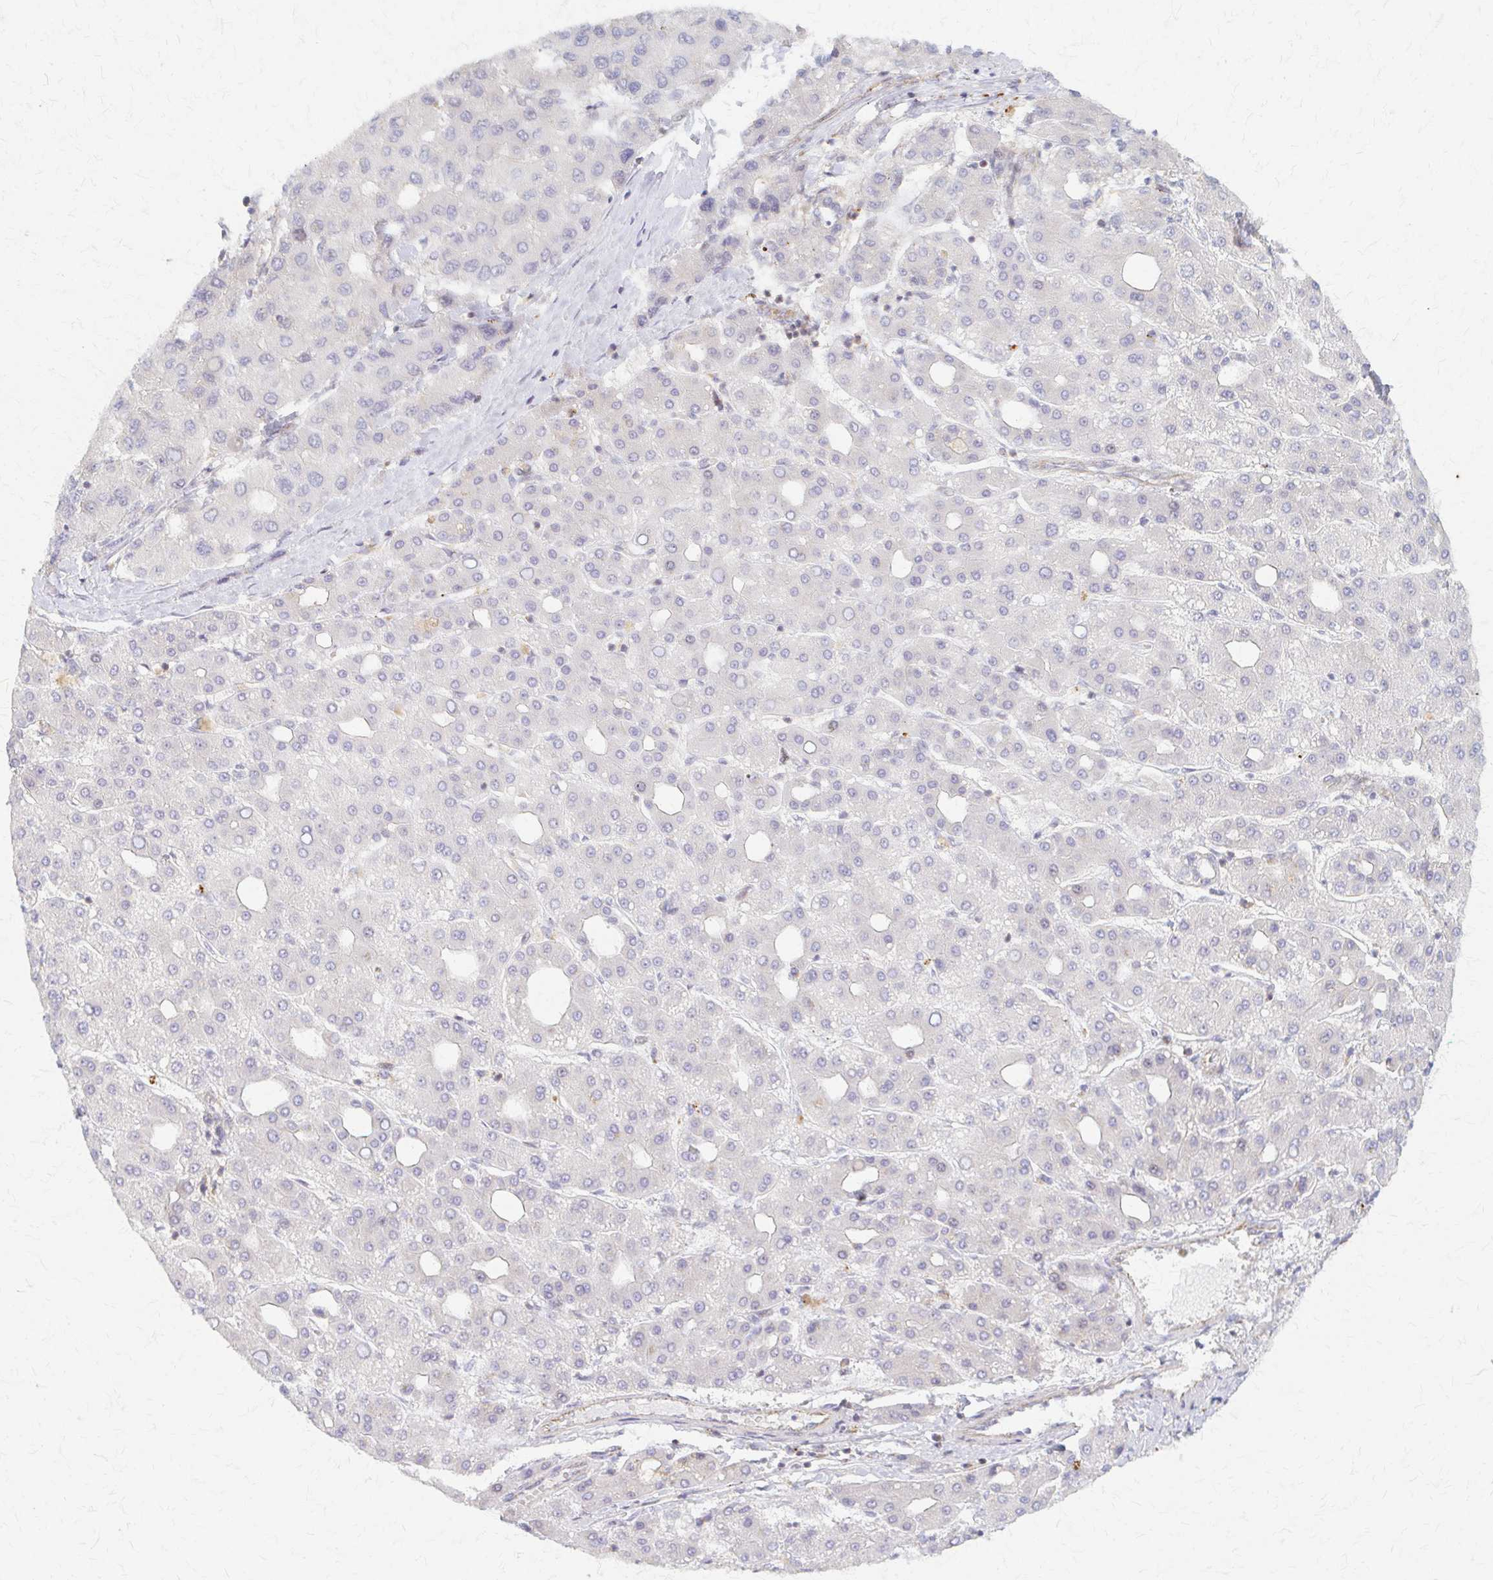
{"staining": {"intensity": "negative", "quantity": "none", "location": "none"}, "tissue": "liver cancer", "cell_type": "Tumor cells", "image_type": "cancer", "snomed": [{"axis": "morphology", "description": "Carcinoma, Hepatocellular, NOS"}, {"axis": "topography", "description": "Liver"}], "caption": "A micrograph of human liver cancer (hepatocellular carcinoma) is negative for staining in tumor cells.", "gene": "ARHGAP35", "patient": {"sex": "male", "age": 65}}